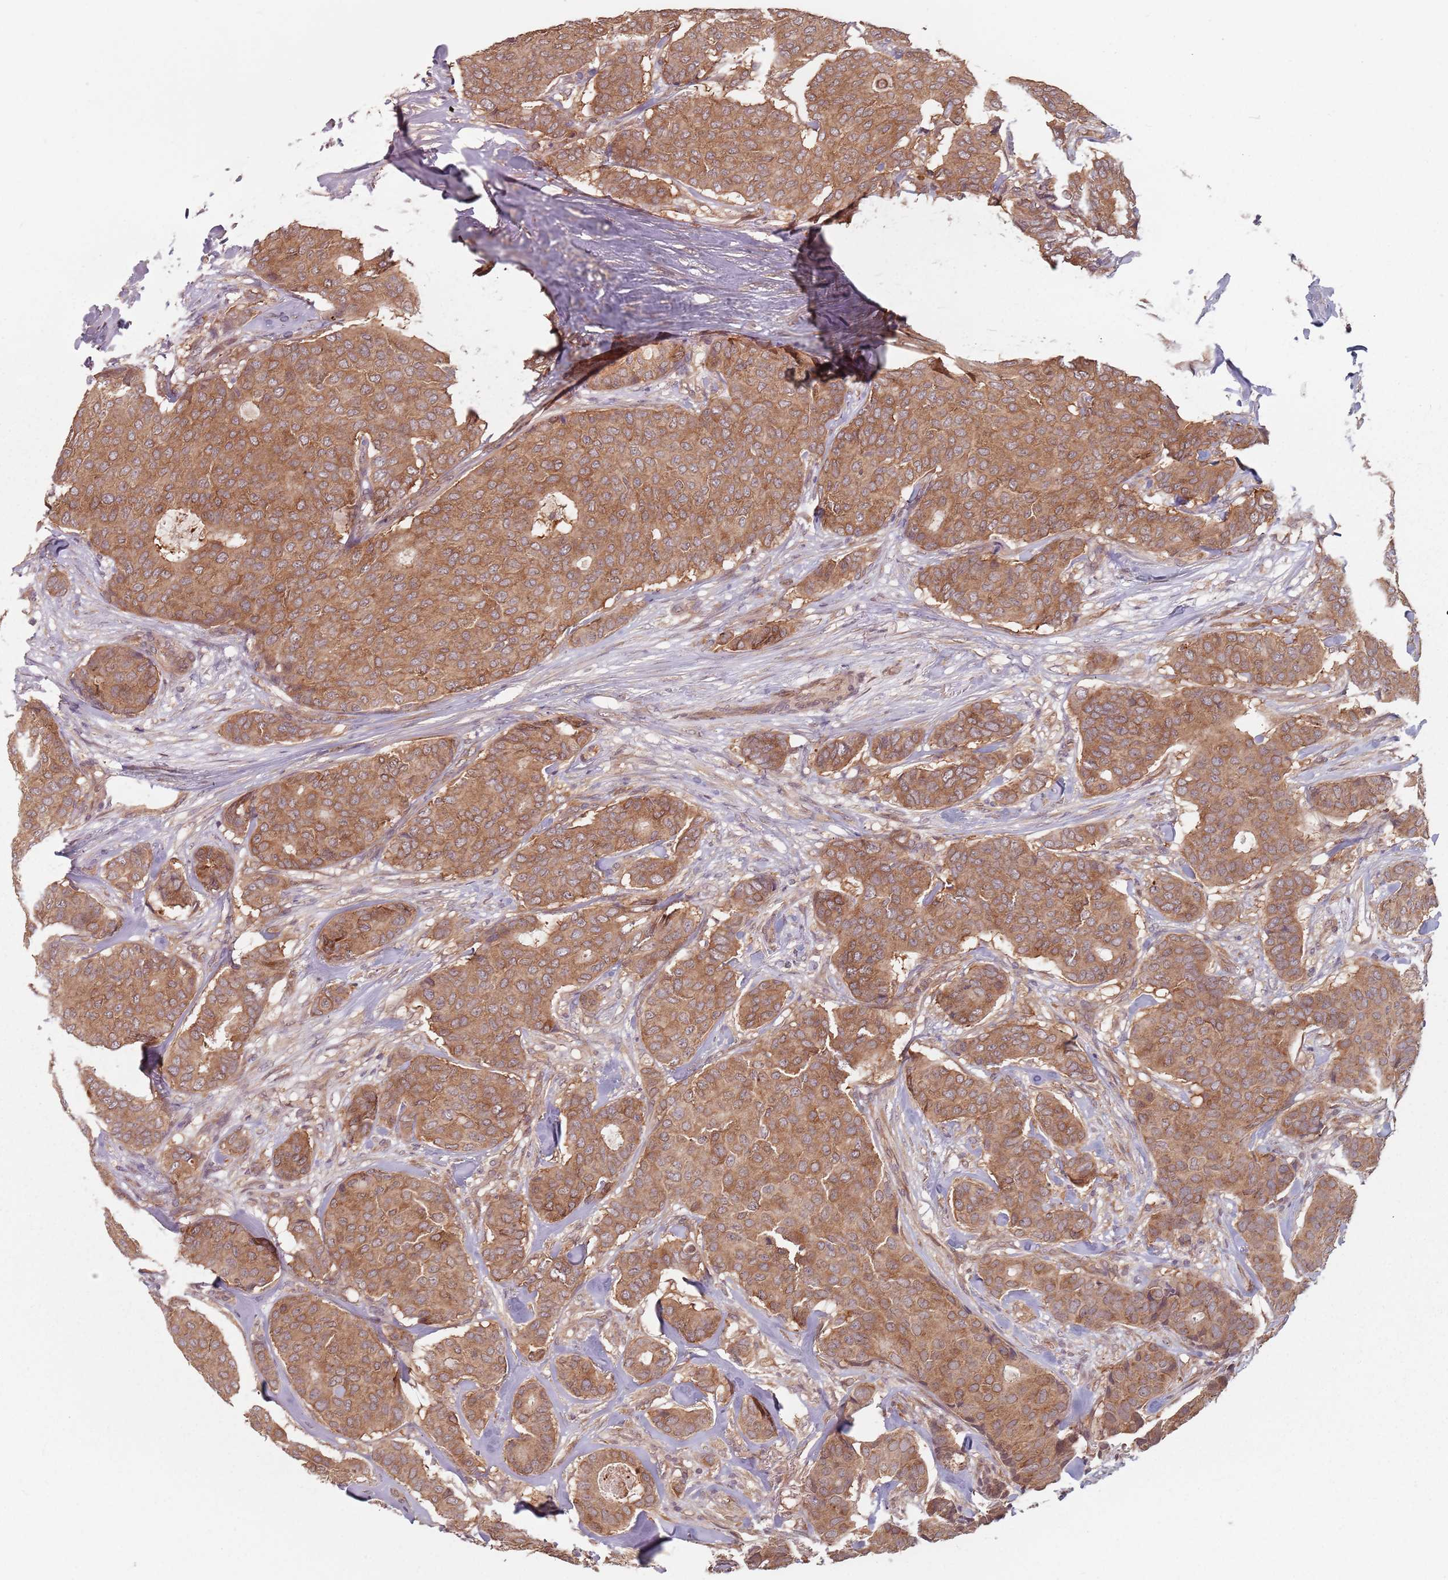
{"staining": {"intensity": "moderate", "quantity": ">75%", "location": "cytoplasmic/membranous"}, "tissue": "breast cancer", "cell_type": "Tumor cells", "image_type": "cancer", "snomed": [{"axis": "morphology", "description": "Duct carcinoma"}, {"axis": "topography", "description": "Breast"}], "caption": "There is medium levels of moderate cytoplasmic/membranous staining in tumor cells of breast cancer (invasive ductal carcinoma), as demonstrated by immunohistochemical staining (brown color).", "gene": "C3orf14", "patient": {"sex": "female", "age": 75}}